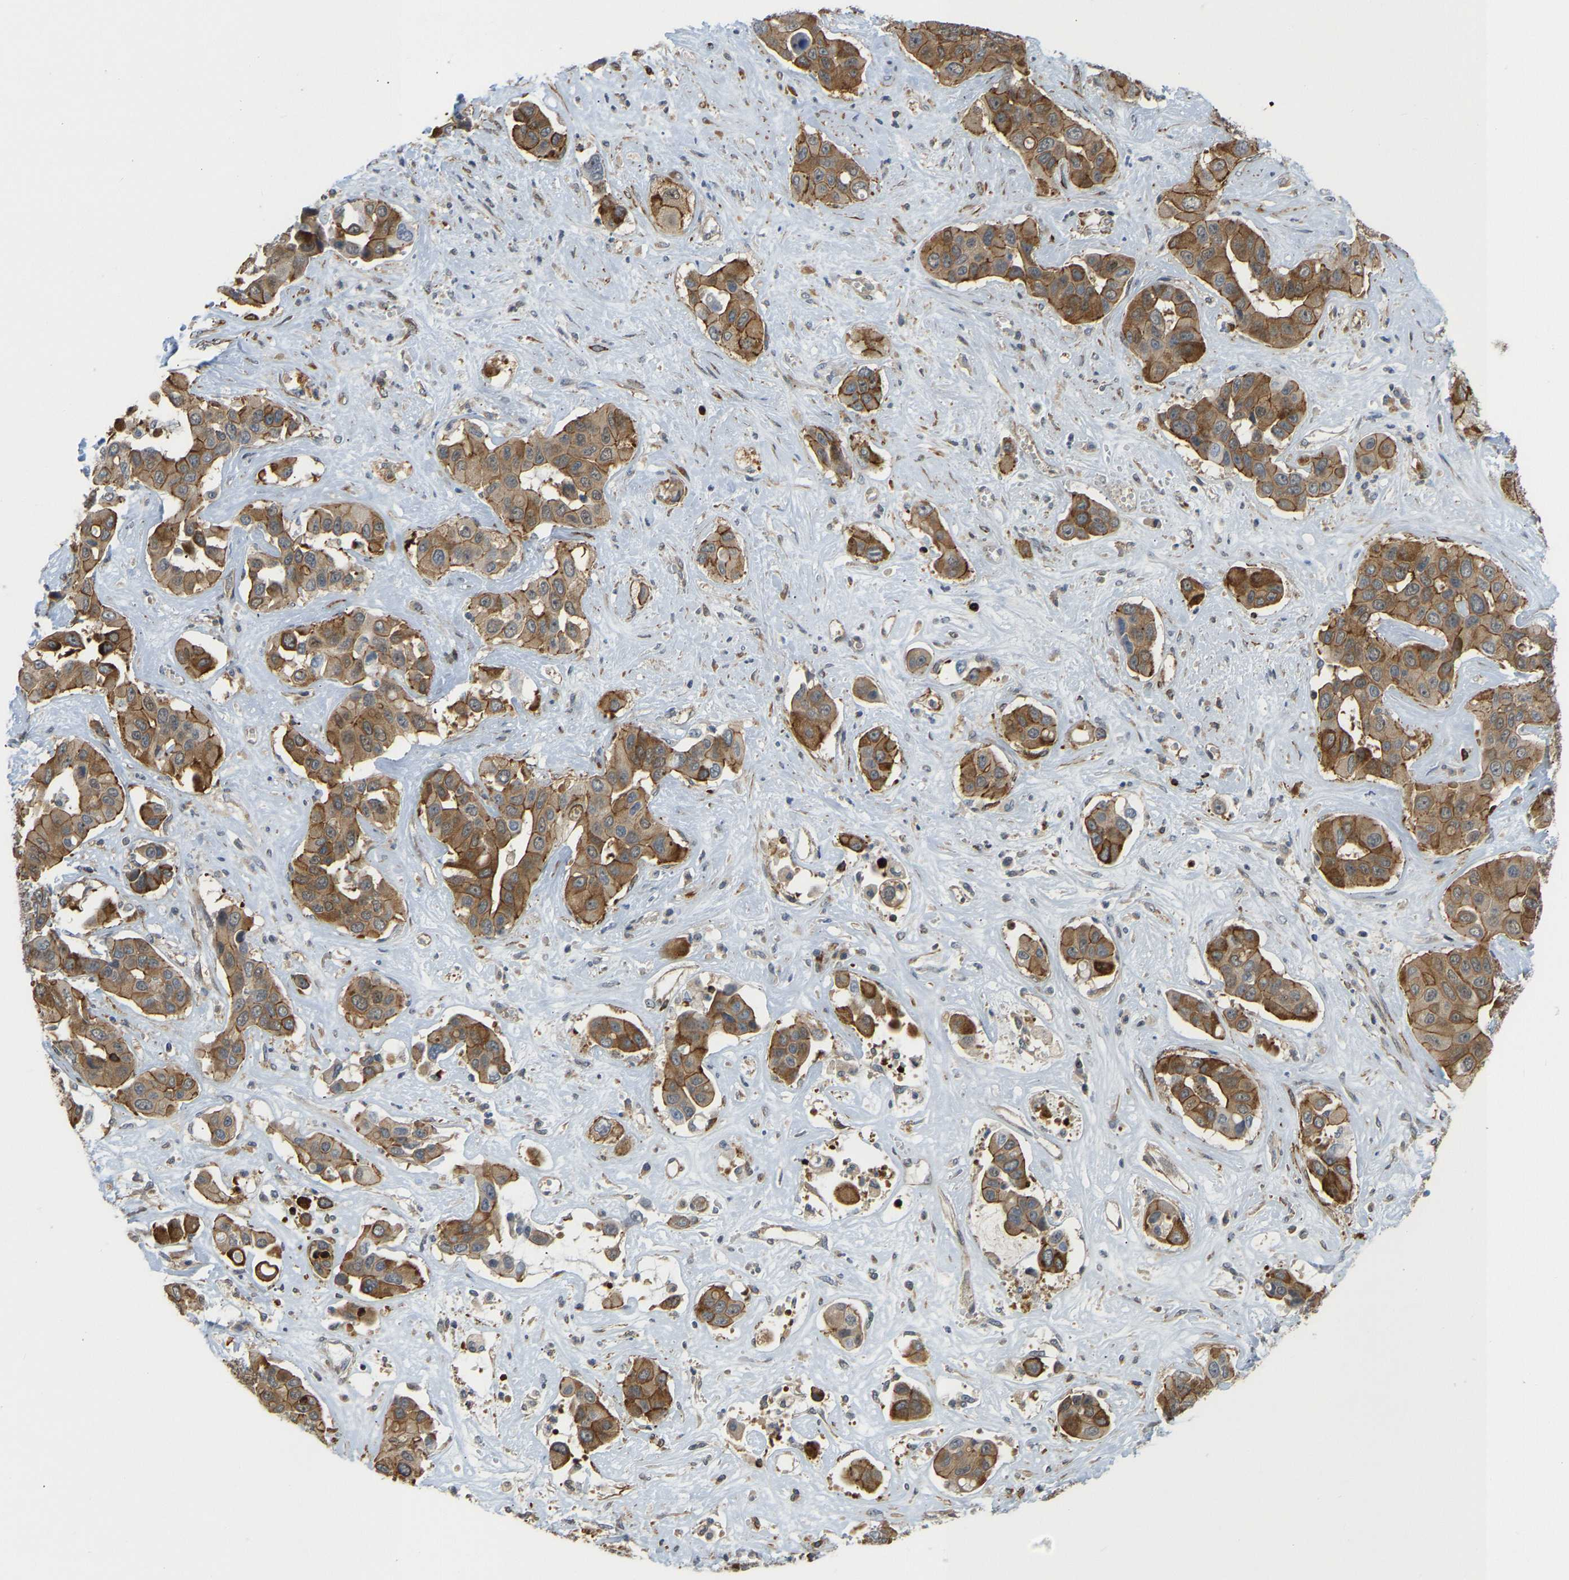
{"staining": {"intensity": "moderate", "quantity": ">75%", "location": "cytoplasmic/membranous"}, "tissue": "liver cancer", "cell_type": "Tumor cells", "image_type": "cancer", "snomed": [{"axis": "morphology", "description": "Cholangiocarcinoma"}, {"axis": "topography", "description": "Liver"}], "caption": "Human cholangiocarcinoma (liver) stained for a protein (brown) exhibits moderate cytoplasmic/membranous positive expression in about >75% of tumor cells.", "gene": "KIAA1671", "patient": {"sex": "female", "age": 52}}